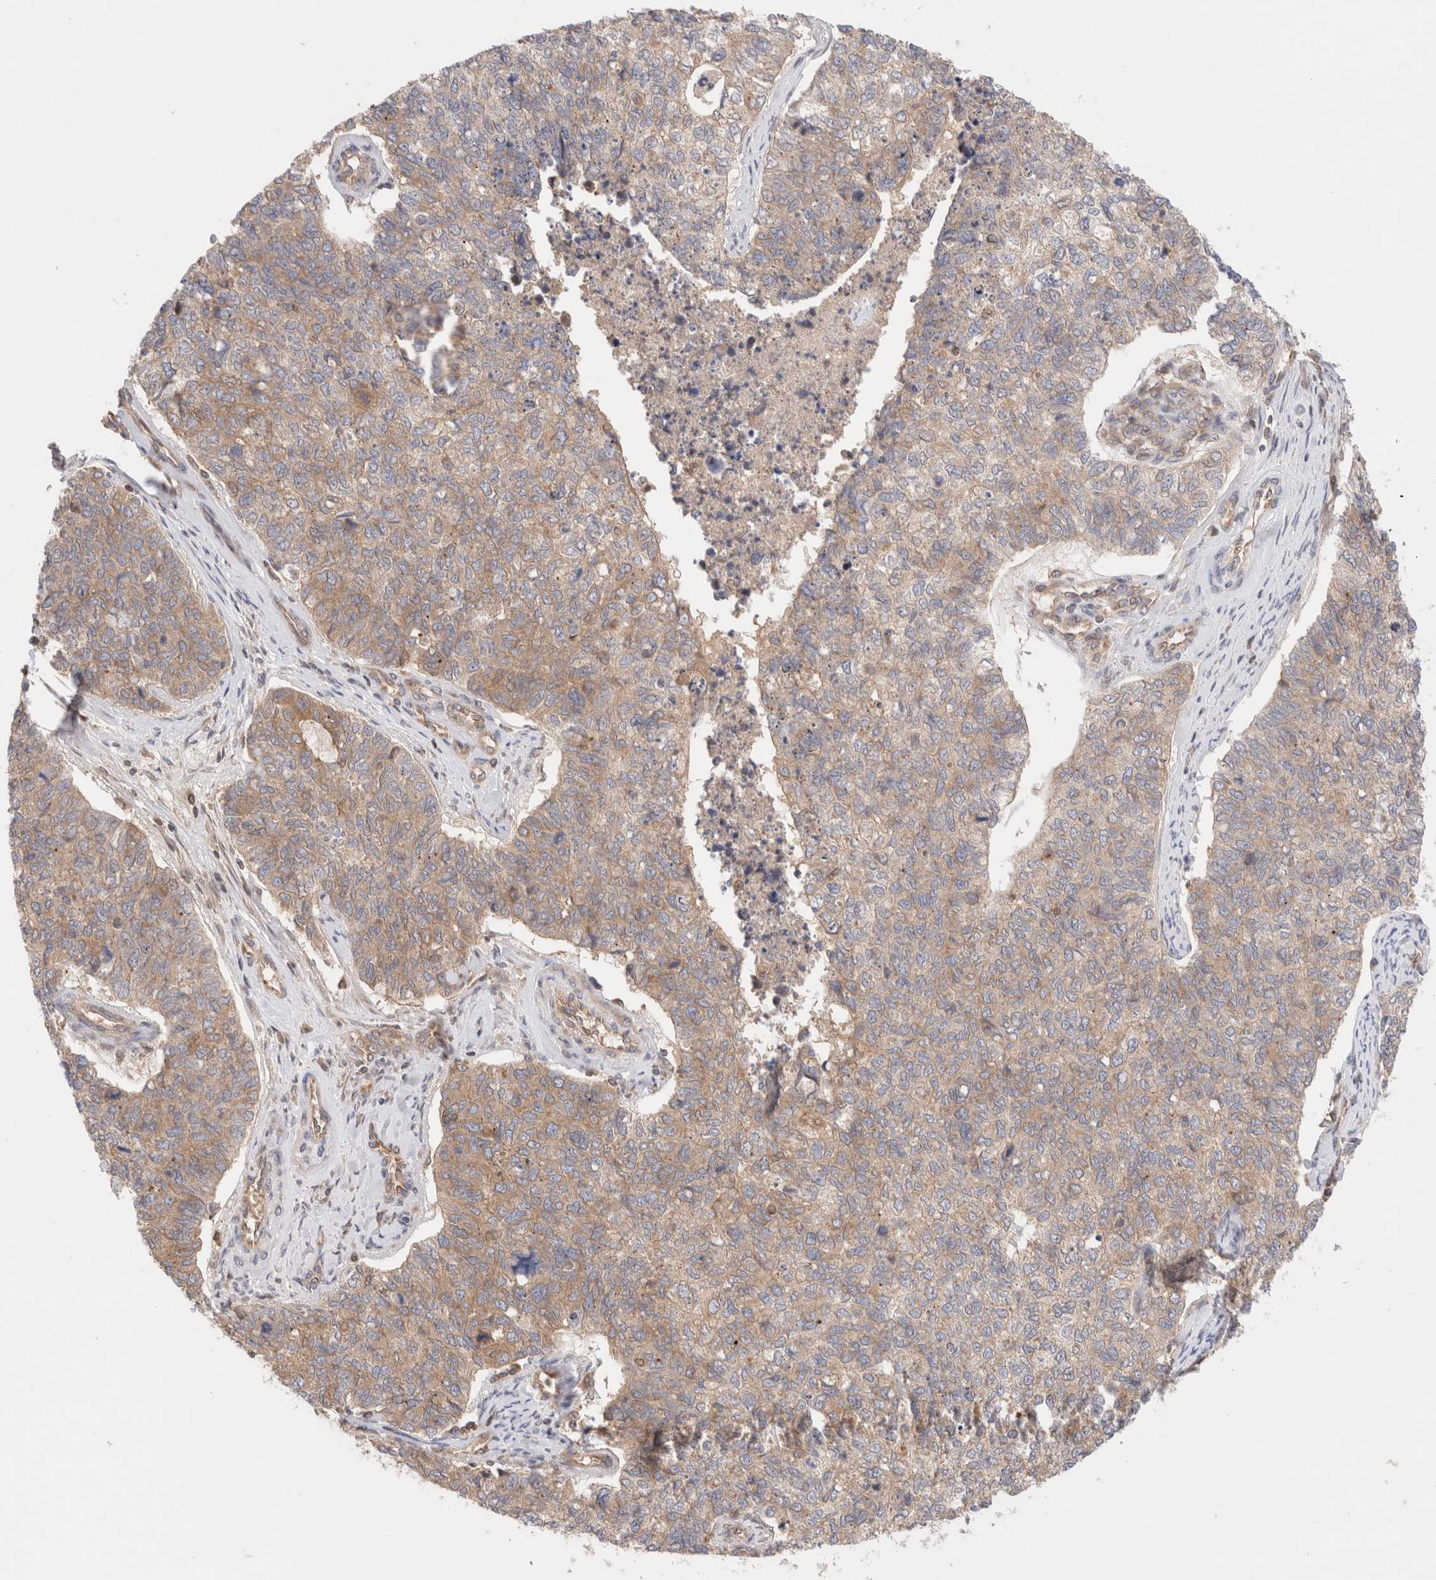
{"staining": {"intensity": "weak", "quantity": "25%-75%", "location": "cytoplasmic/membranous"}, "tissue": "cervical cancer", "cell_type": "Tumor cells", "image_type": "cancer", "snomed": [{"axis": "morphology", "description": "Squamous cell carcinoma, NOS"}, {"axis": "topography", "description": "Cervix"}], "caption": "A photomicrograph of squamous cell carcinoma (cervical) stained for a protein shows weak cytoplasmic/membranous brown staining in tumor cells. (brown staining indicates protein expression, while blue staining denotes nuclei).", "gene": "SIKE1", "patient": {"sex": "female", "age": 63}}